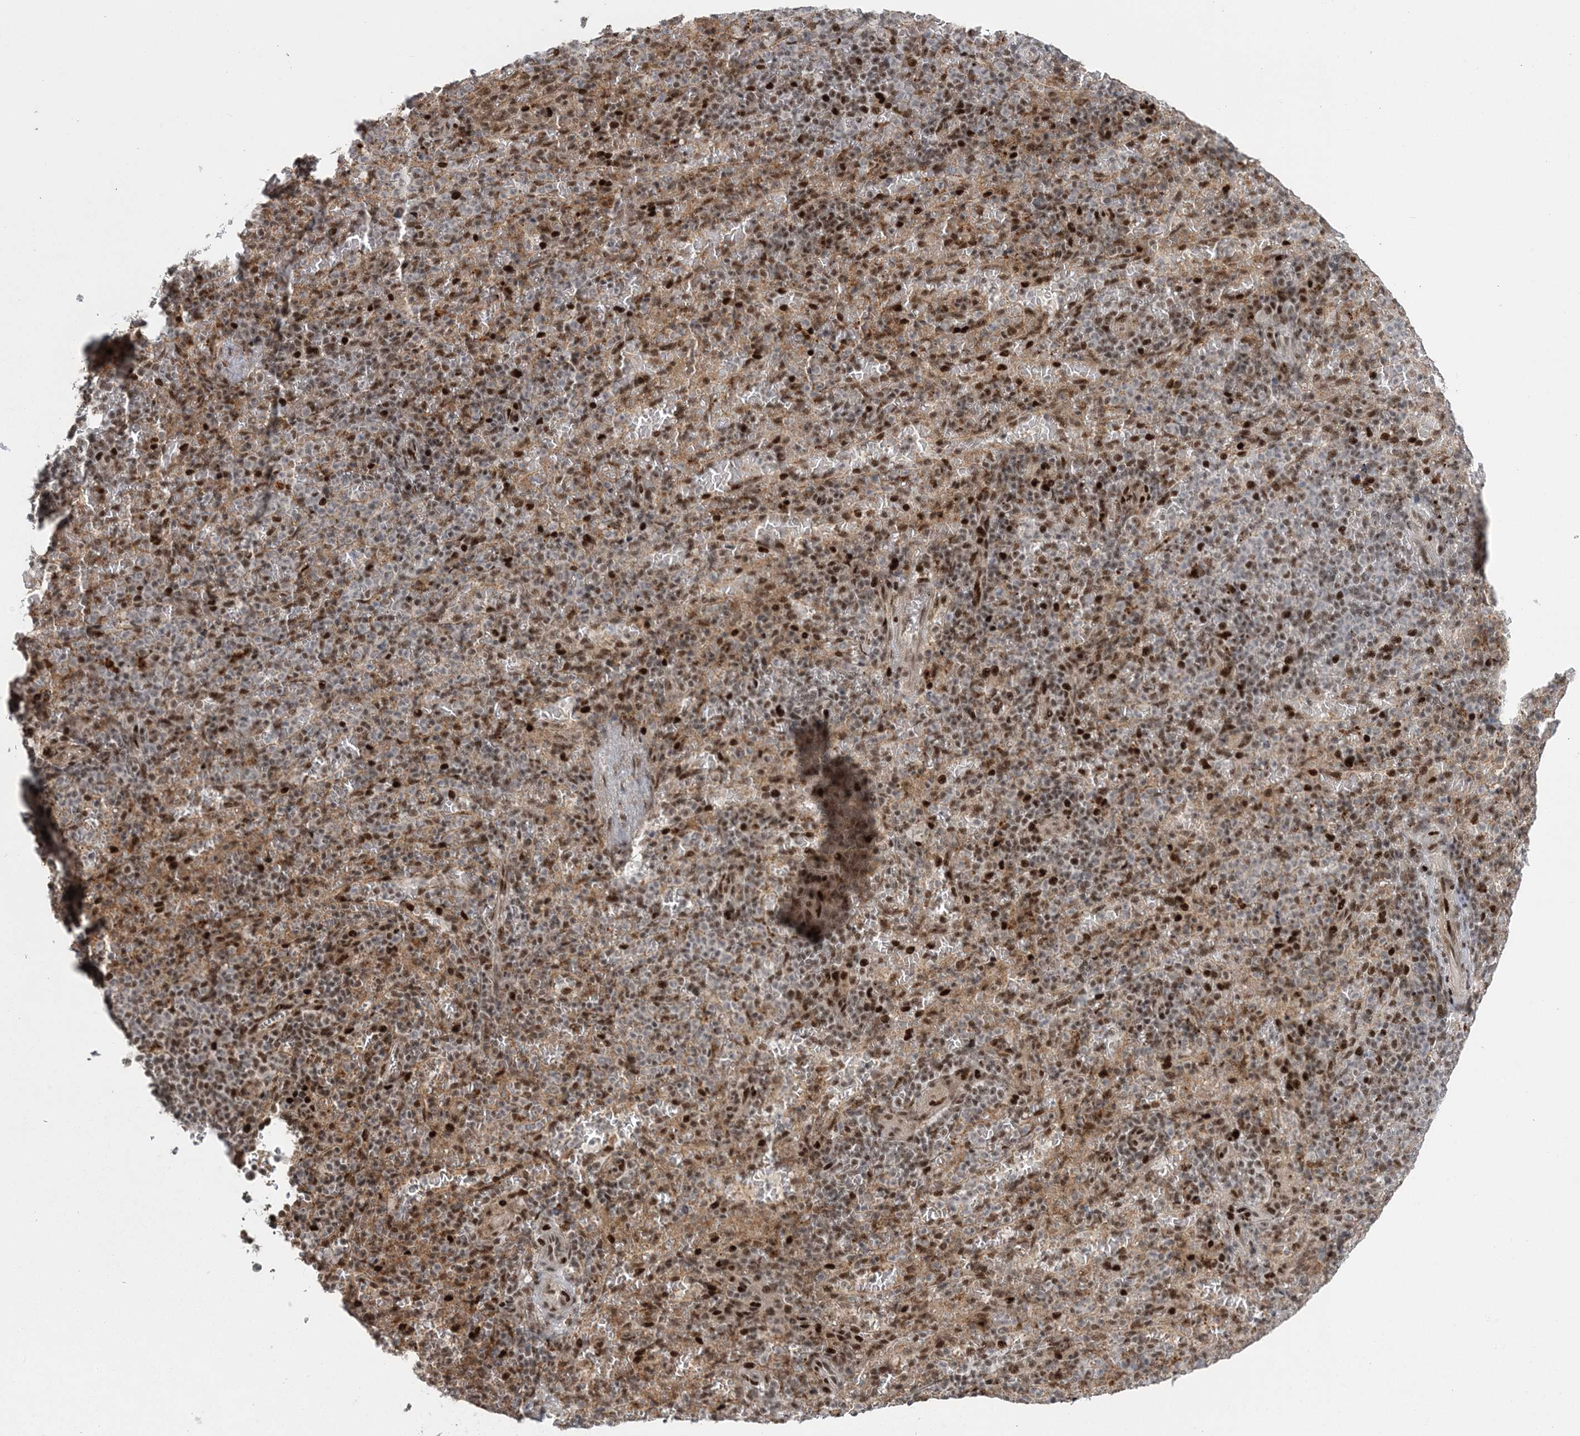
{"staining": {"intensity": "moderate", "quantity": "25%-75%", "location": "nuclear"}, "tissue": "spleen", "cell_type": "Cells in red pulp", "image_type": "normal", "snomed": [{"axis": "morphology", "description": "Normal tissue, NOS"}, {"axis": "topography", "description": "Spleen"}], "caption": "High-power microscopy captured an IHC photomicrograph of benign spleen, revealing moderate nuclear positivity in about 25%-75% of cells in red pulp. (DAB (3,3'-diaminobenzidine) IHC with brightfield microscopy, high magnification).", "gene": "CWC22", "patient": {"sex": "female", "age": 74}}